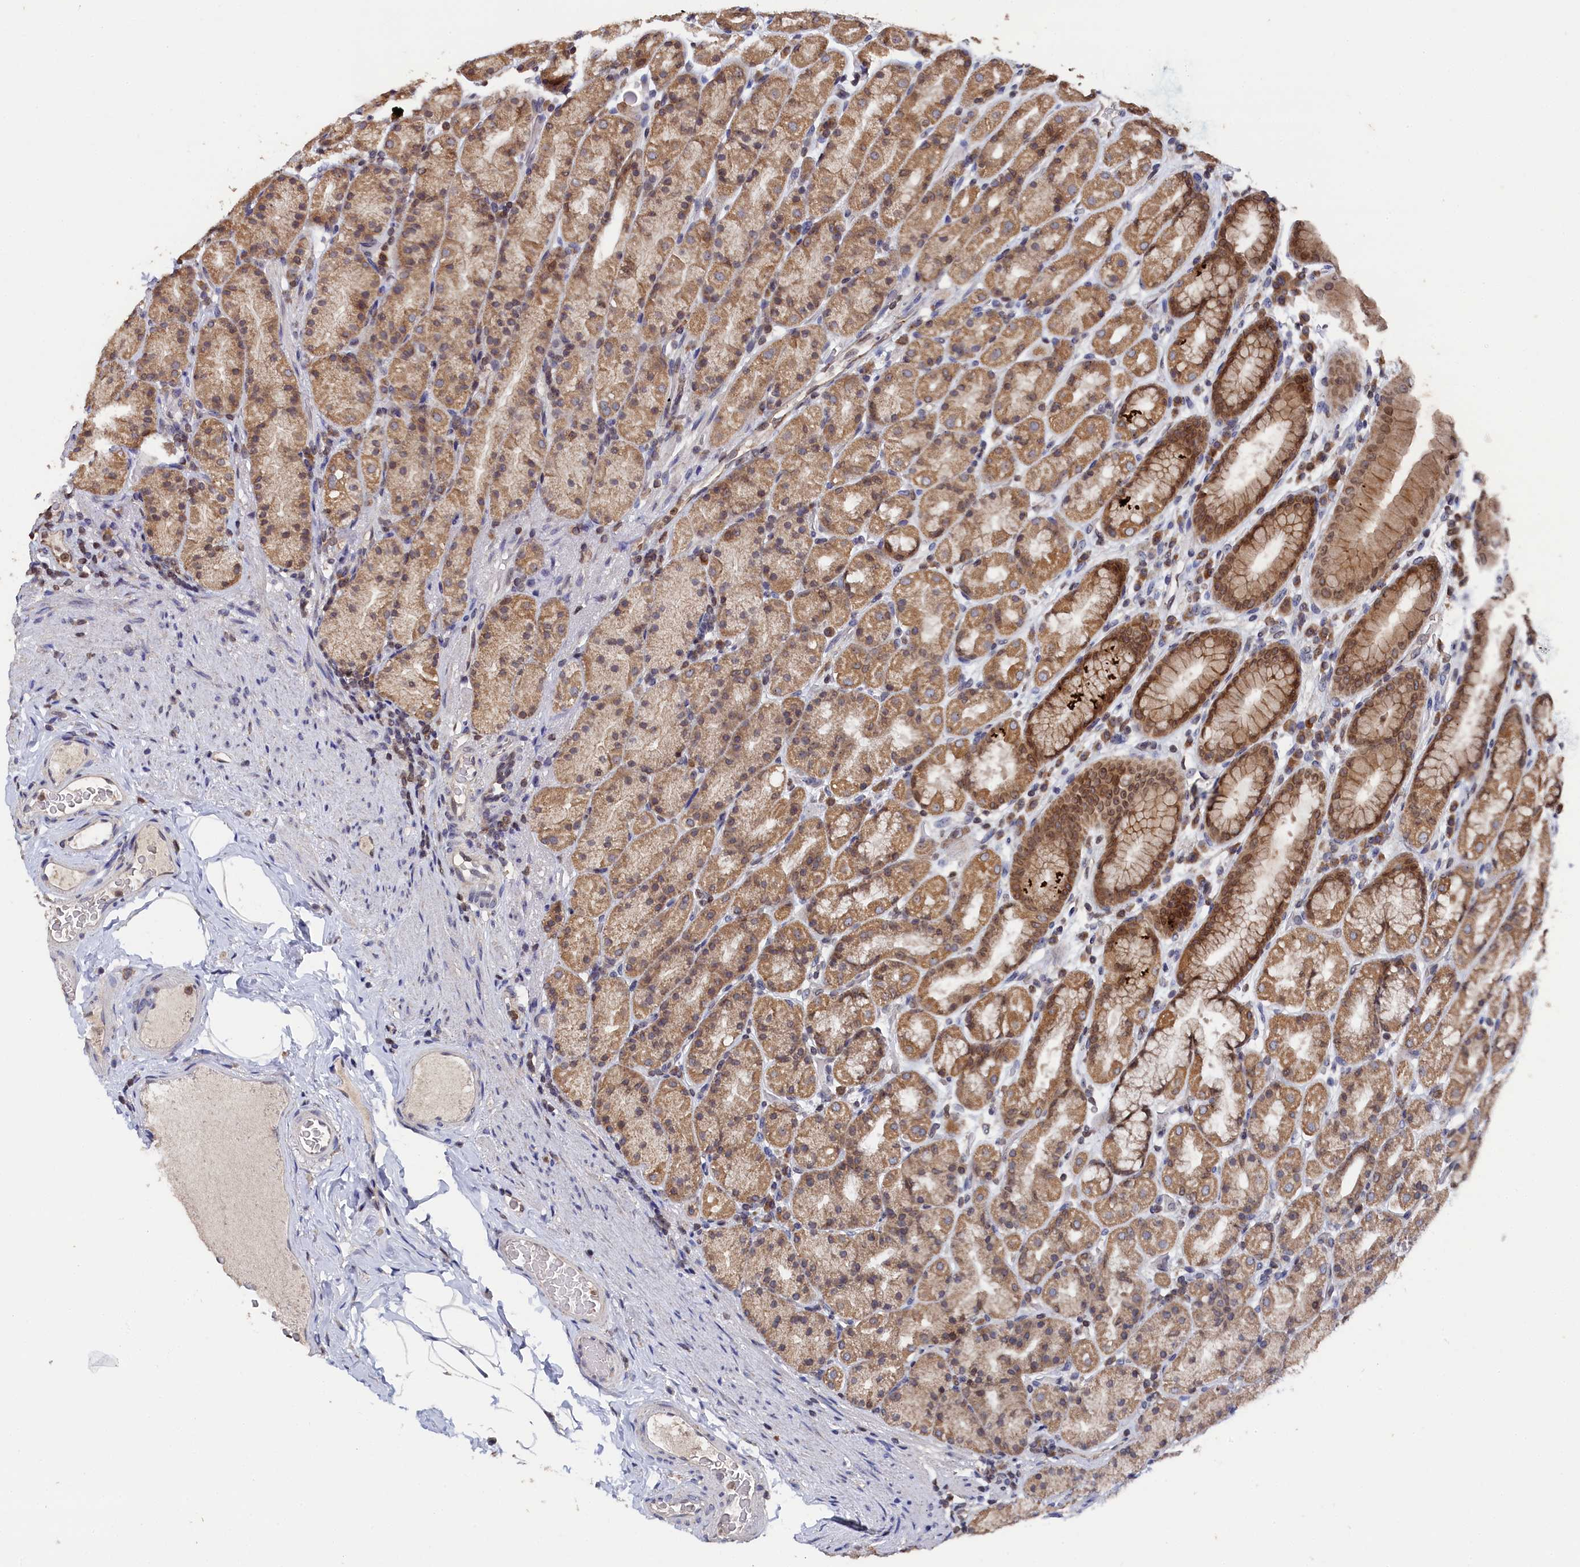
{"staining": {"intensity": "strong", "quantity": "25%-75%", "location": "cytoplasmic/membranous,nuclear"}, "tissue": "stomach", "cell_type": "Glandular cells", "image_type": "normal", "snomed": [{"axis": "morphology", "description": "Normal tissue, NOS"}, {"axis": "topography", "description": "Stomach, upper"}], "caption": "A high-resolution photomicrograph shows immunohistochemistry (IHC) staining of benign stomach, which displays strong cytoplasmic/membranous,nuclear positivity in about 25%-75% of glandular cells. The protein is shown in brown color, while the nuclei are stained blue.", "gene": "ANKEF1", "patient": {"sex": "male", "age": 68}}